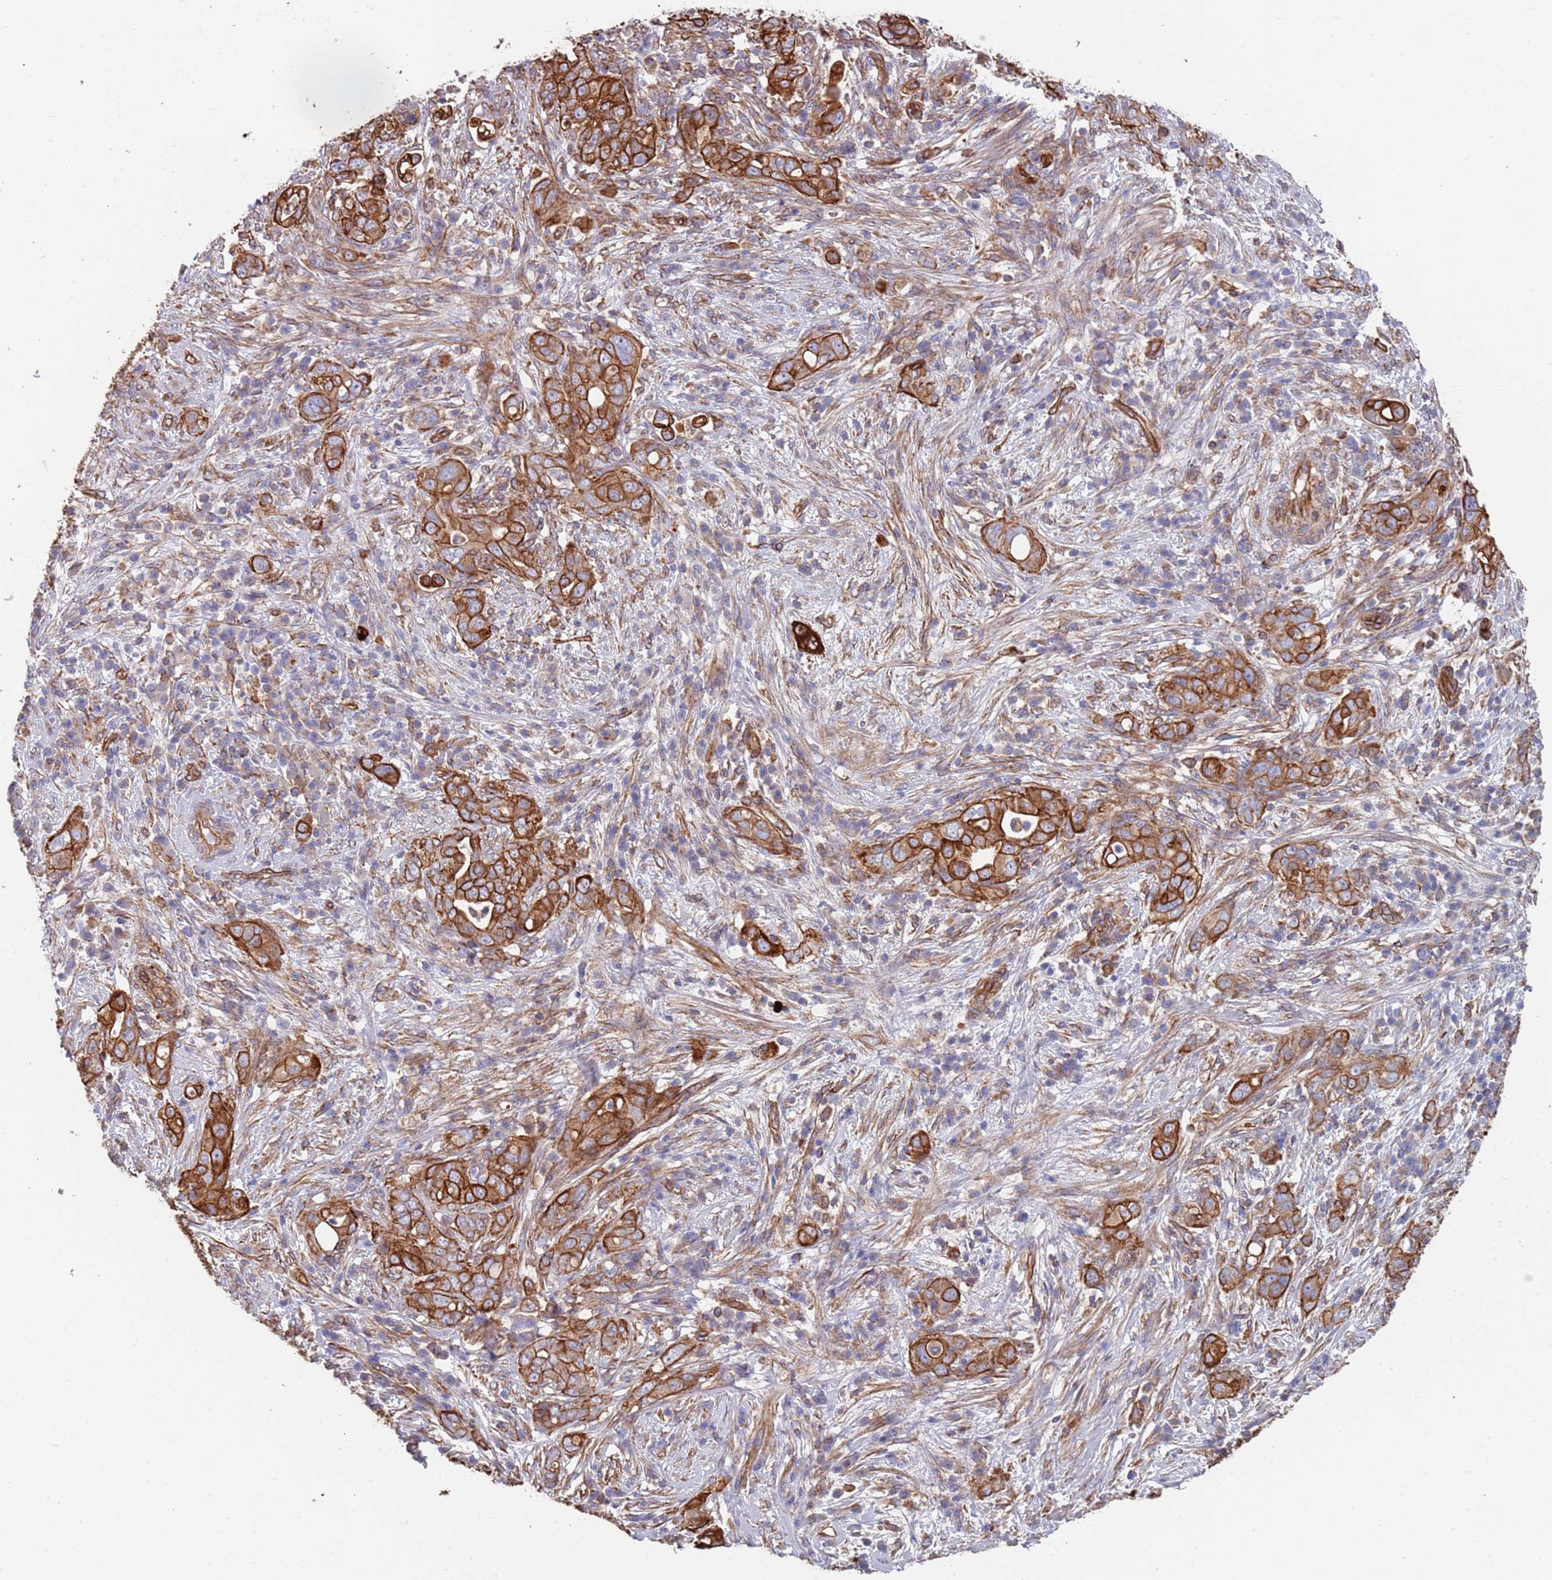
{"staining": {"intensity": "strong", "quantity": ">75%", "location": "cytoplasmic/membranous"}, "tissue": "pancreatic cancer", "cell_type": "Tumor cells", "image_type": "cancer", "snomed": [{"axis": "morphology", "description": "Normal tissue, NOS"}, {"axis": "morphology", "description": "Adenocarcinoma, NOS"}, {"axis": "topography", "description": "Lymph node"}, {"axis": "topography", "description": "Pancreas"}], "caption": "Tumor cells show high levels of strong cytoplasmic/membranous staining in approximately >75% of cells in human pancreatic adenocarcinoma.", "gene": "JAKMIP2", "patient": {"sex": "female", "age": 67}}